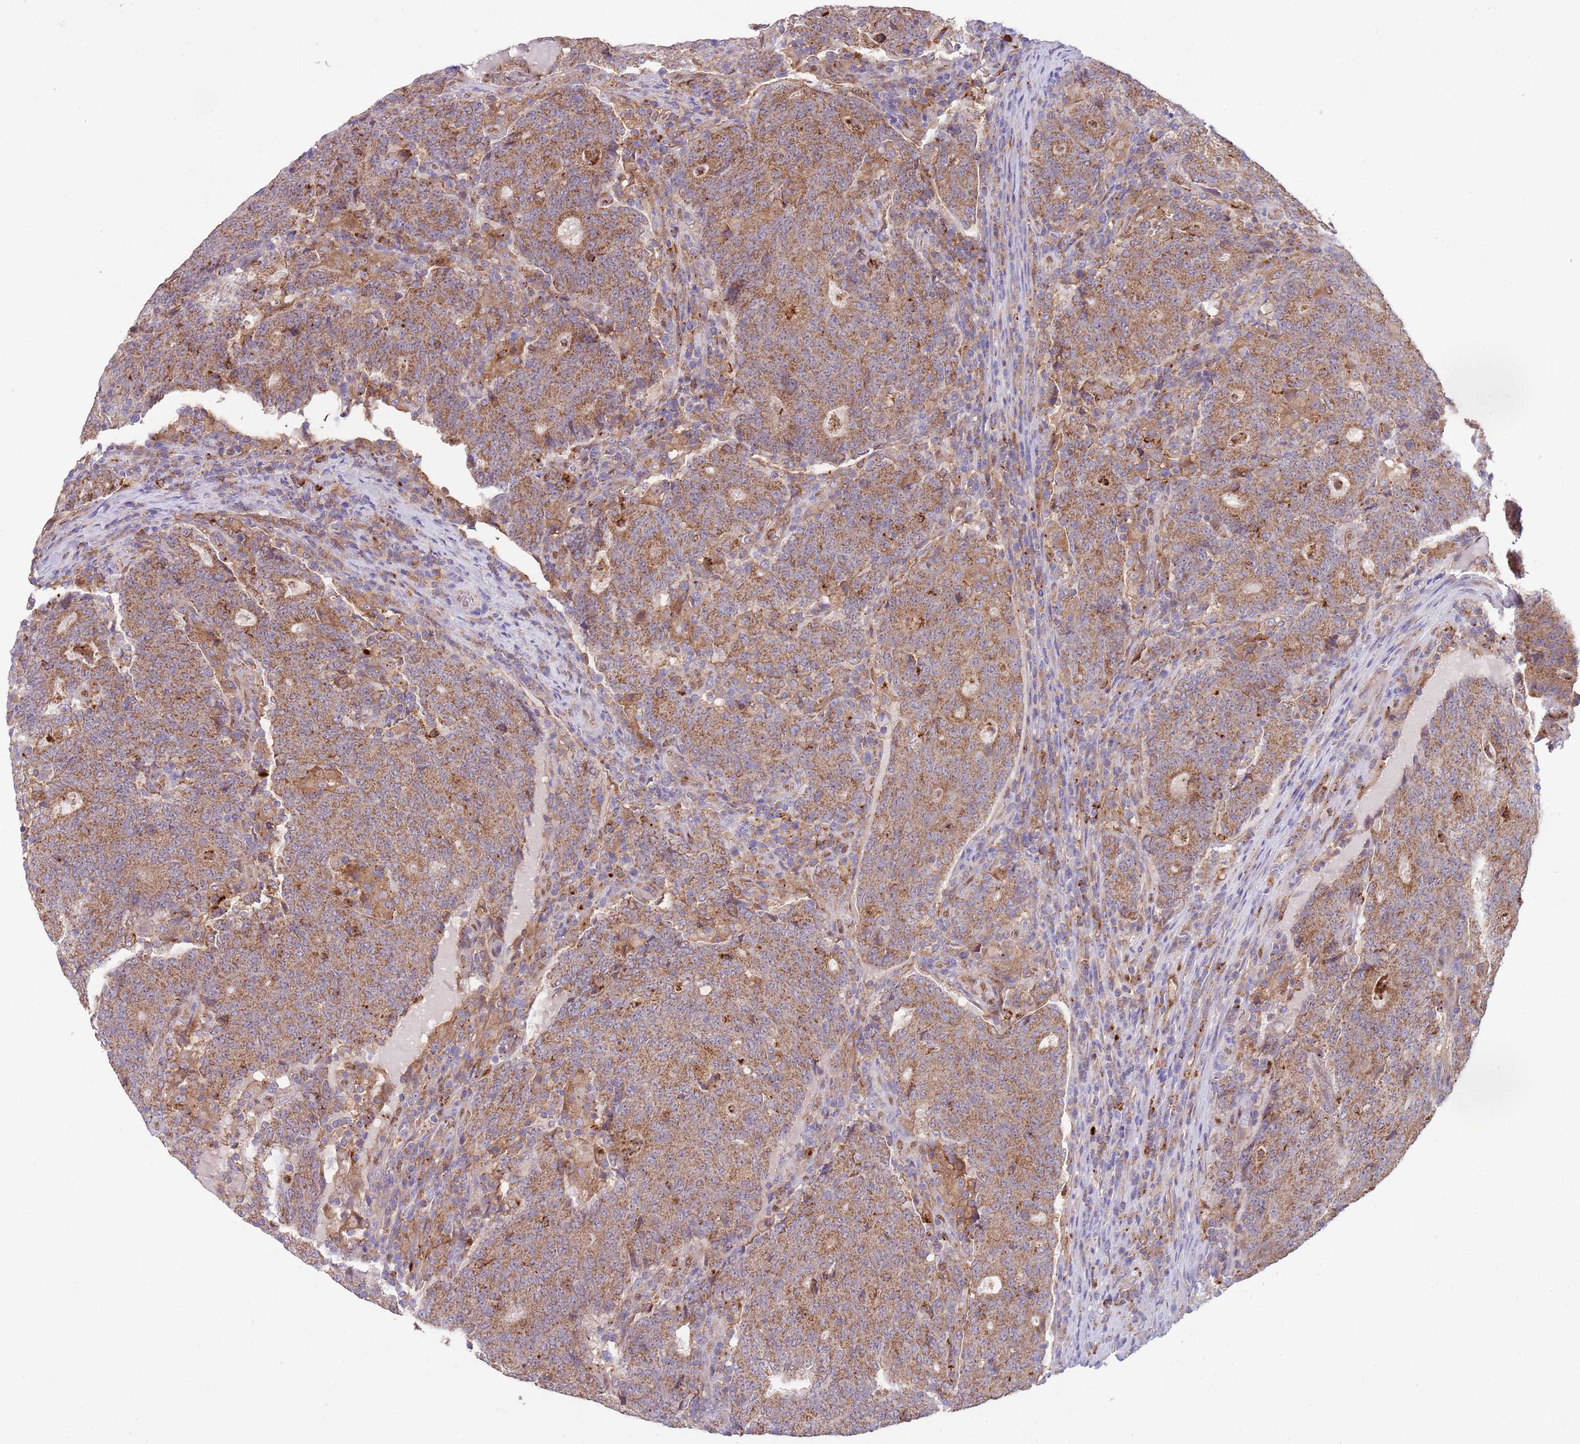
{"staining": {"intensity": "moderate", "quantity": ">75%", "location": "cytoplasmic/membranous"}, "tissue": "colorectal cancer", "cell_type": "Tumor cells", "image_type": "cancer", "snomed": [{"axis": "morphology", "description": "Adenocarcinoma, NOS"}, {"axis": "topography", "description": "Colon"}], "caption": "Tumor cells reveal medium levels of moderate cytoplasmic/membranous staining in about >75% of cells in human colorectal cancer (adenocarcinoma). Nuclei are stained in blue.", "gene": "DDT", "patient": {"sex": "female", "age": 75}}